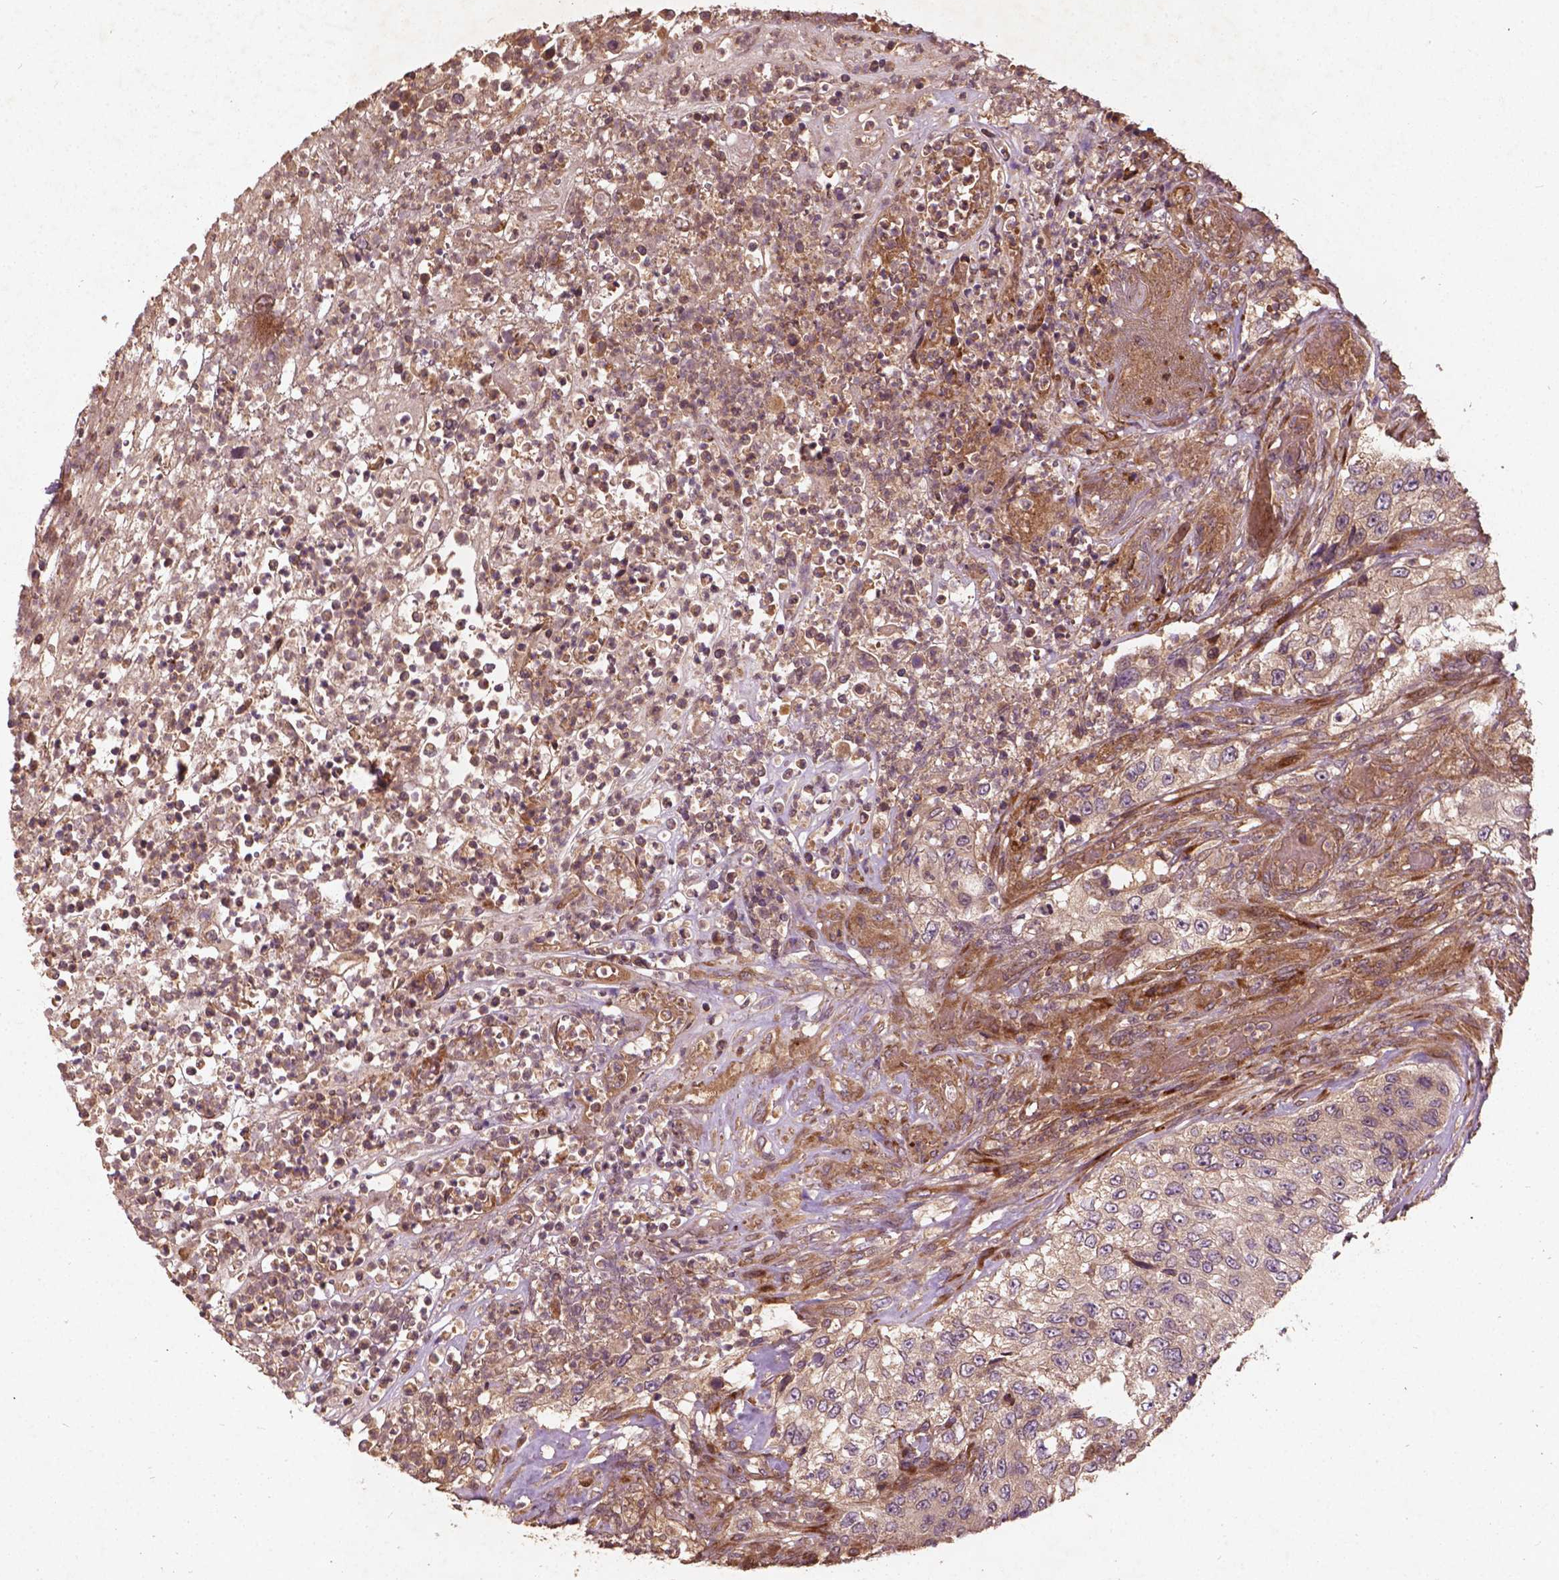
{"staining": {"intensity": "weak", "quantity": "25%-75%", "location": "cytoplasmic/membranous"}, "tissue": "urothelial cancer", "cell_type": "Tumor cells", "image_type": "cancer", "snomed": [{"axis": "morphology", "description": "Urothelial carcinoma, High grade"}, {"axis": "topography", "description": "Urinary bladder"}], "caption": "Brown immunohistochemical staining in high-grade urothelial carcinoma exhibits weak cytoplasmic/membranous expression in approximately 25%-75% of tumor cells. (DAB IHC with brightfield microscopy, high magnification).", "gene": "UBXN2A", "patient": {"sex": "female", "age": 60}}